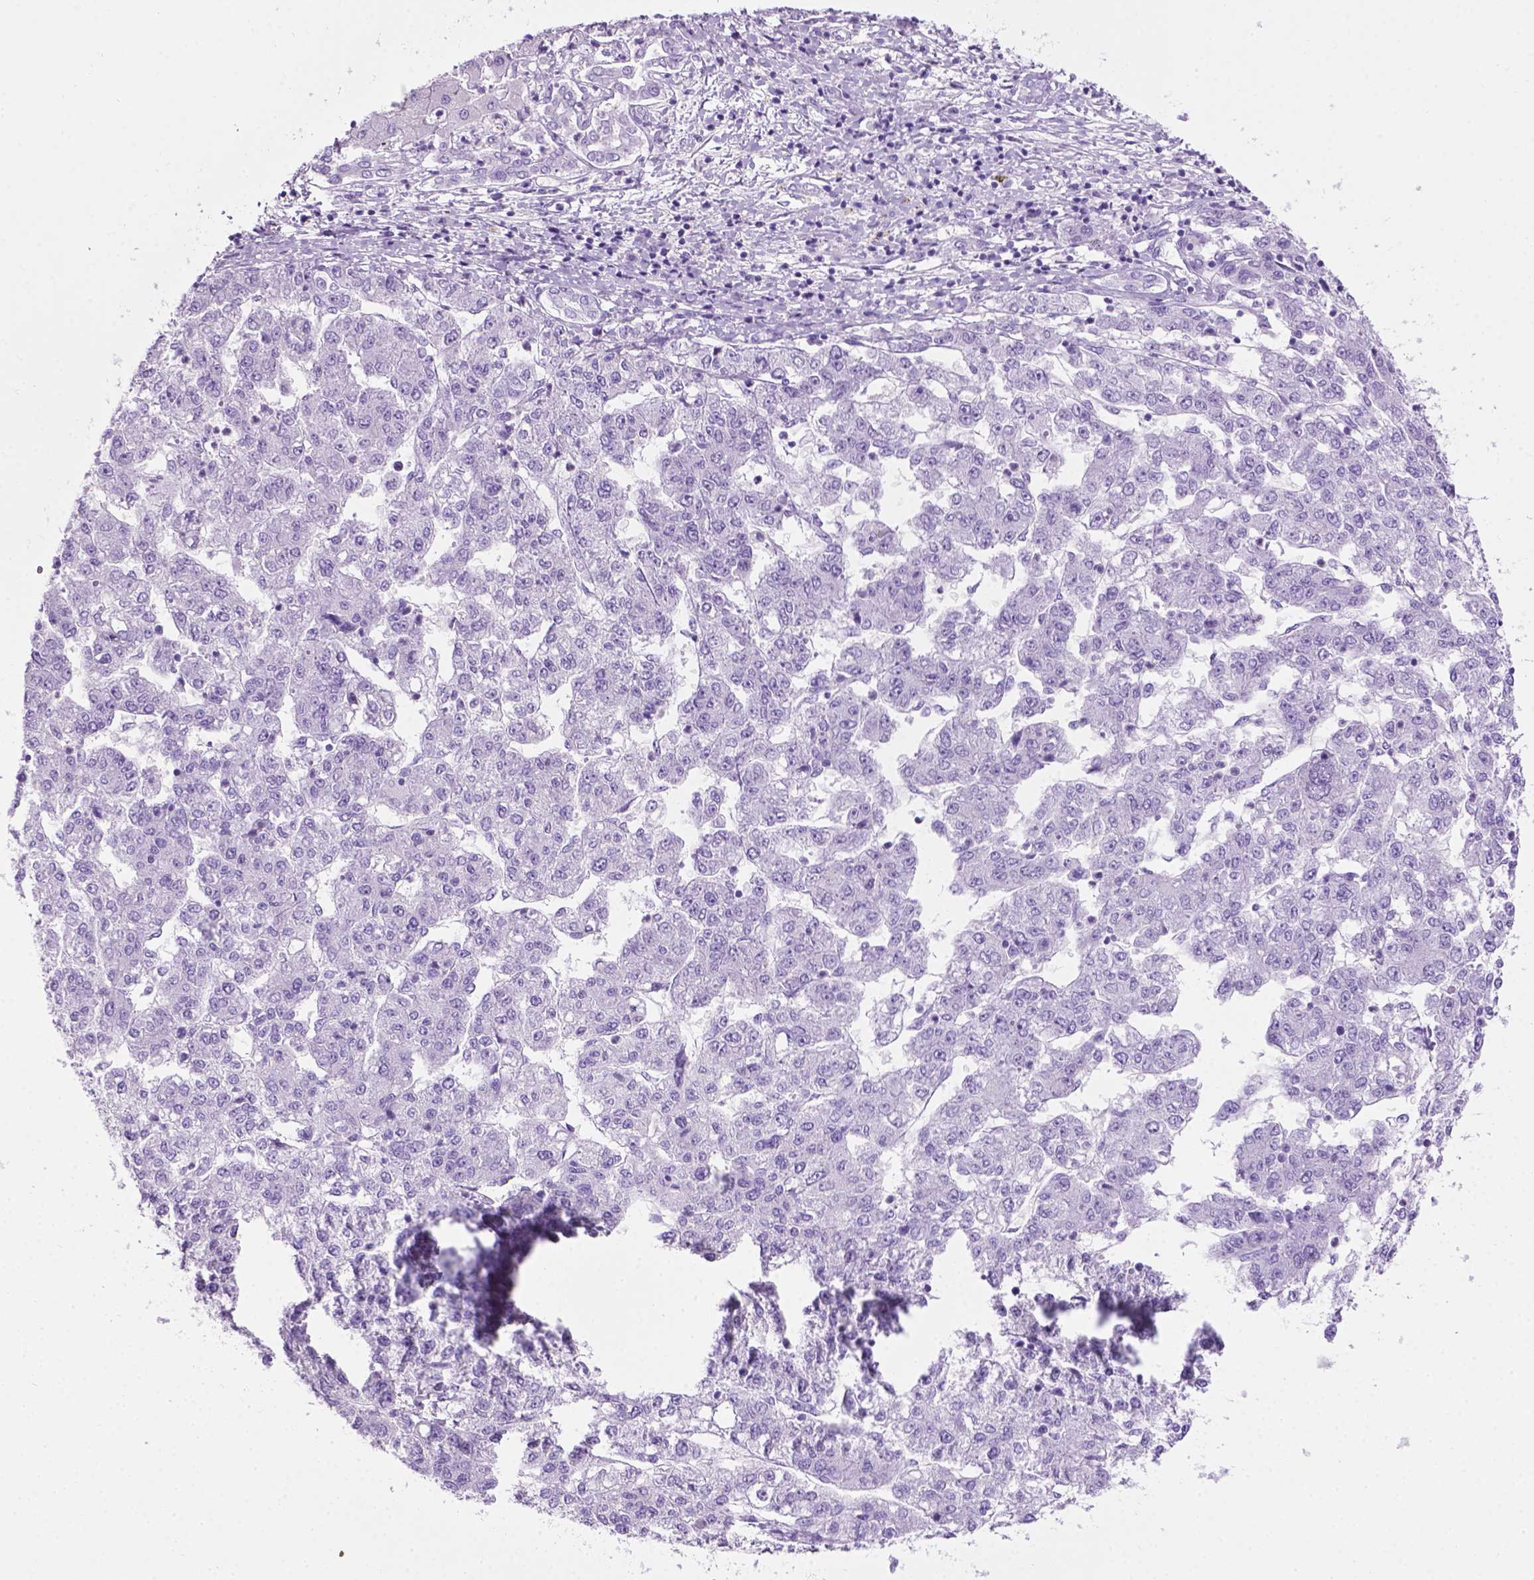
{"staining": {"intensity": "negative", "quantity": "none", "location": "none"}, "tissue": "liver cancer", "cell_type": "Tumor cells", "image_type": "cancer", "snomed": [{"axis": "morphology", "description": "Carcinoma, Hepatocellular, NOS"}, {"axis": "topography", "description": "Liver"}], "caption": "The IHC micrograph has no significant positivity in tumor cells of liver cancer (hepatocellular carcinoma) tissue.", "gene": "LELP1", "patient": {"sex": "male", "age": 56}}